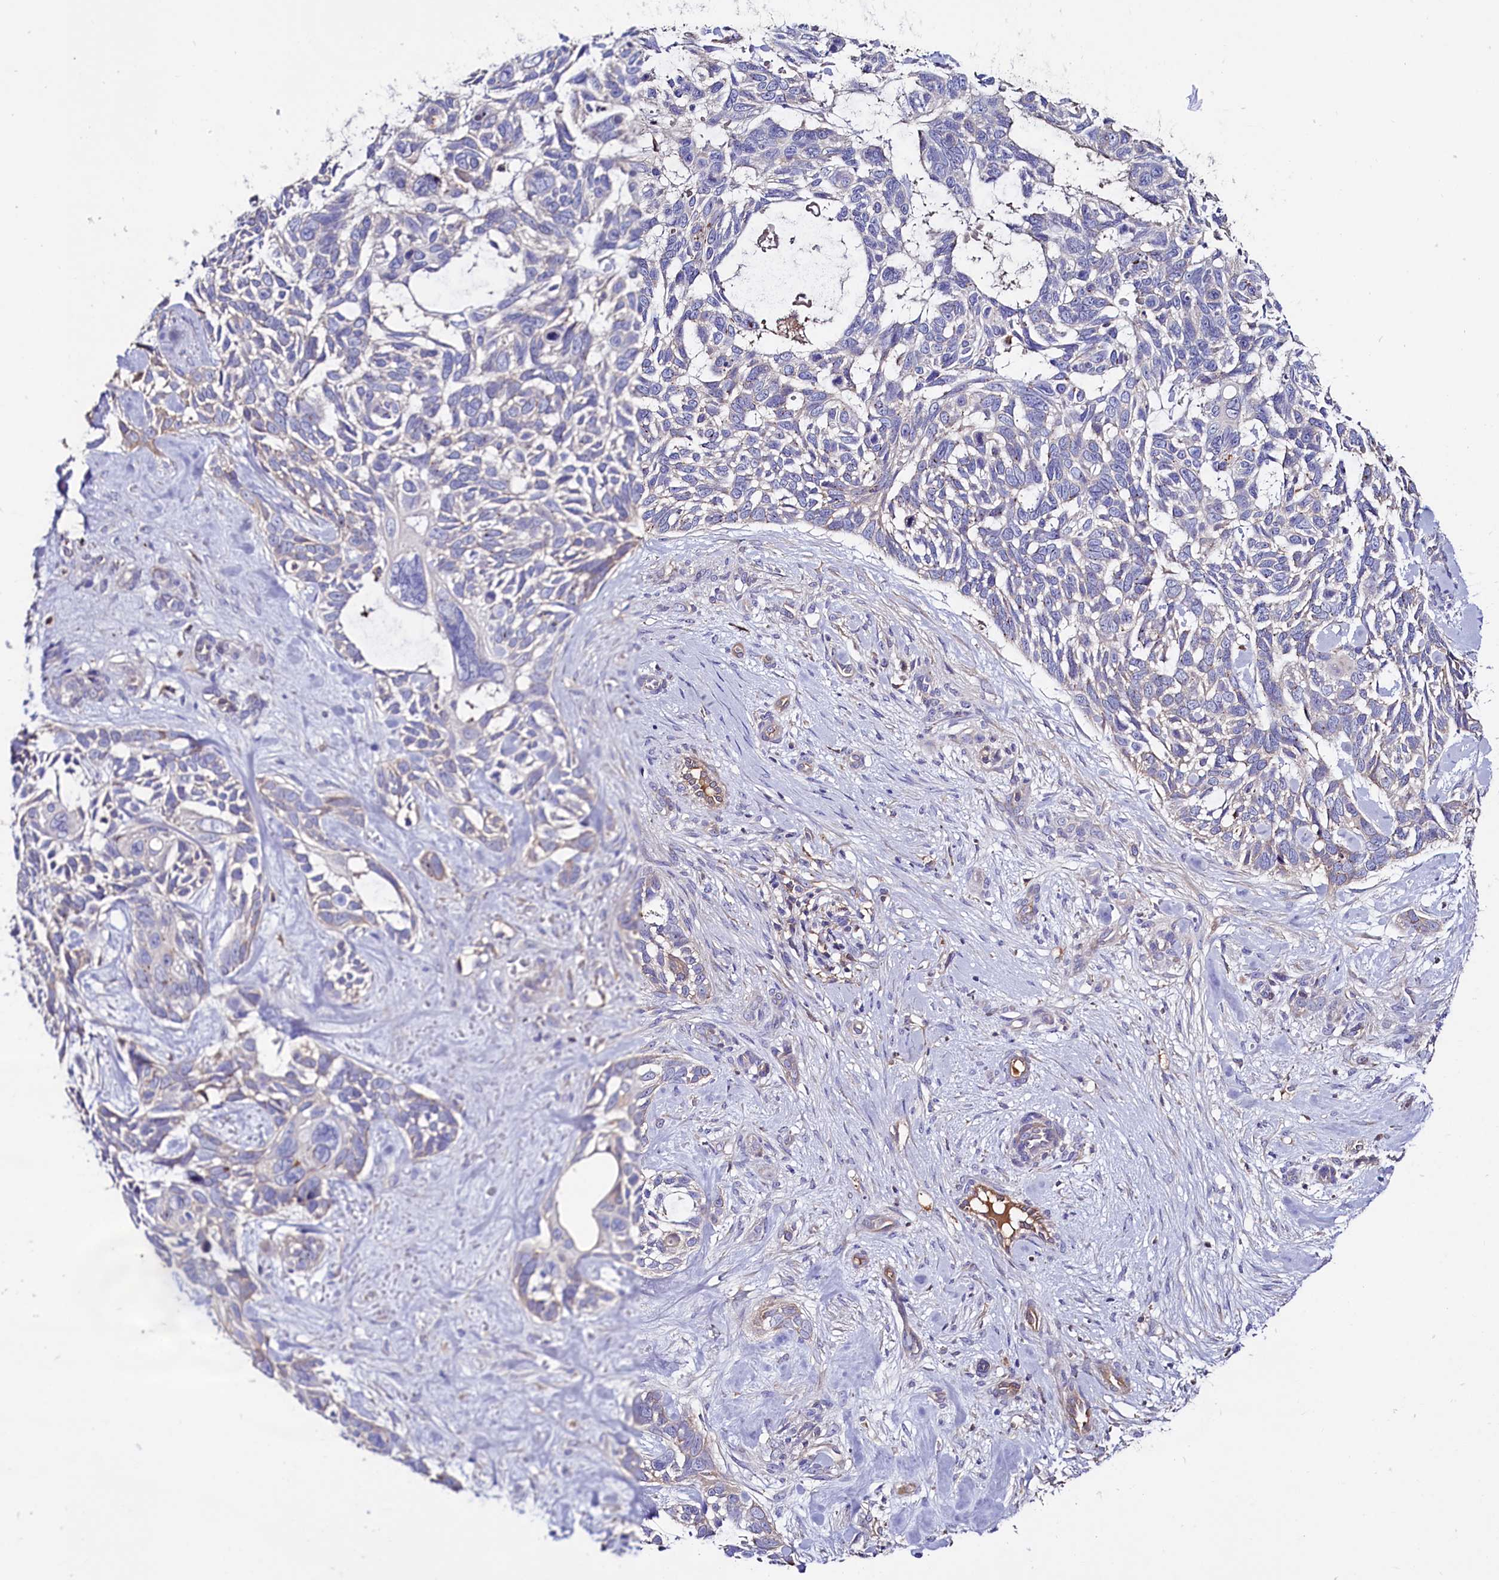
{"staining": {"intensity": "negative", "quantity": "none", "location": "none"}, "tissue": "skin cancer", "cell_type": "Tumor cells", "image_type": "cancer", "snomed": [{"axis": "morphology", "description": "Basal cell carcinoma"}, {"axis": "topography", "description": "Skin"}], "caption": "Immunohistochemistry of human skin cancer displays no staining in tumor cells.", "gene": "IL17RD", "patient": {"sex": "male", "age": 88}}